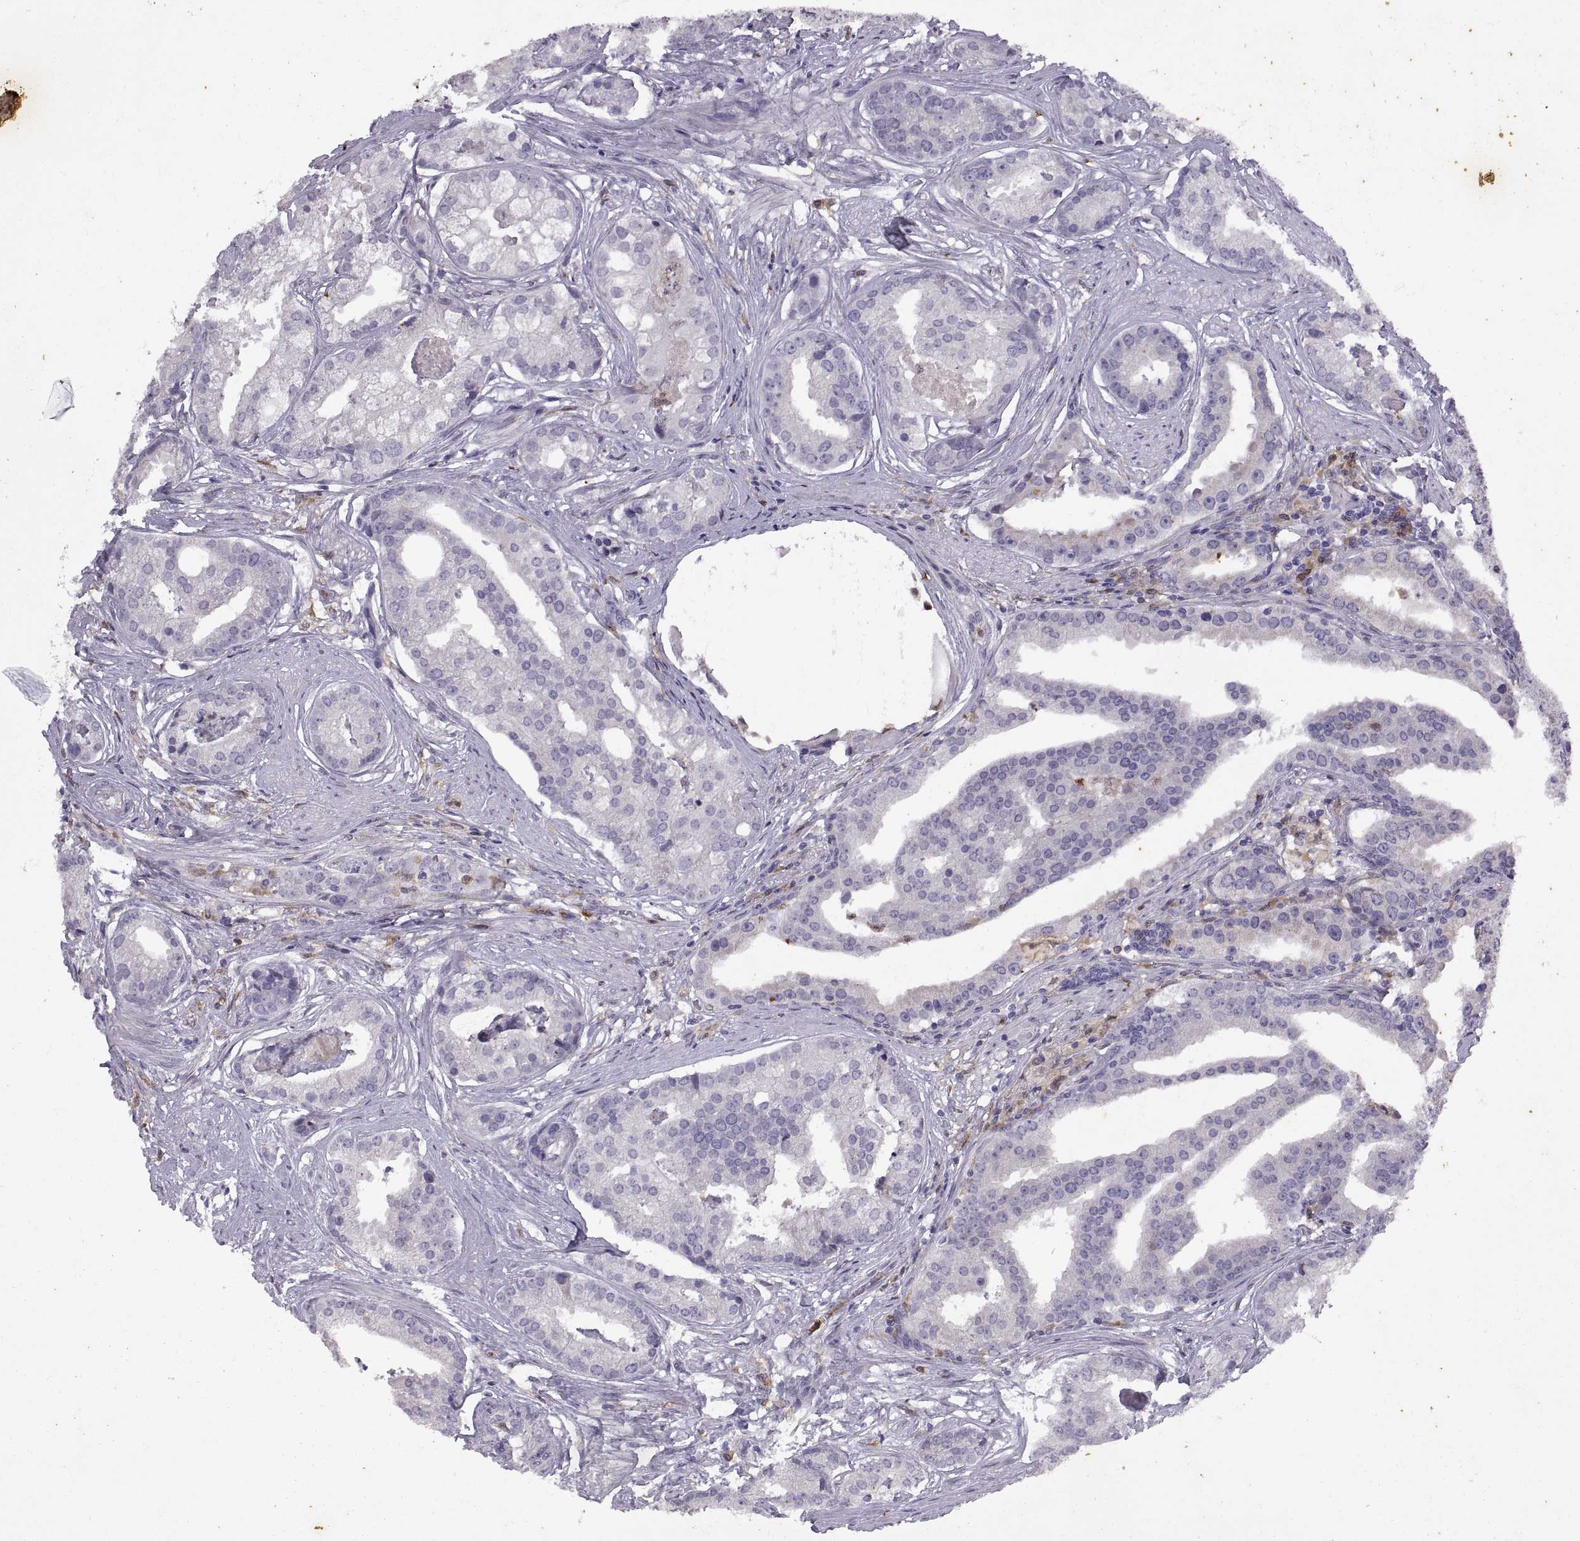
{"staining": {"intensity": "negative", "quantity": "none", "location": "none"}, "tissue": "prostate cancer", "cell_type": "Tumor cells", "image_type": "cancer", "snomed": [{"axis": "morphology", "description": "Adenocarcinoma, NOS"}, {"axis": "topography", "description": "Prostate and seminal vesicle, NOS"}, {"axis": "topography", "description": "Prostate"}], "caption": "Tumor cells show no significant protein positivity in adenocarcinoma (prostate).", "gene": "DOK3", "patient": {"sex": "male", "age": 44}}